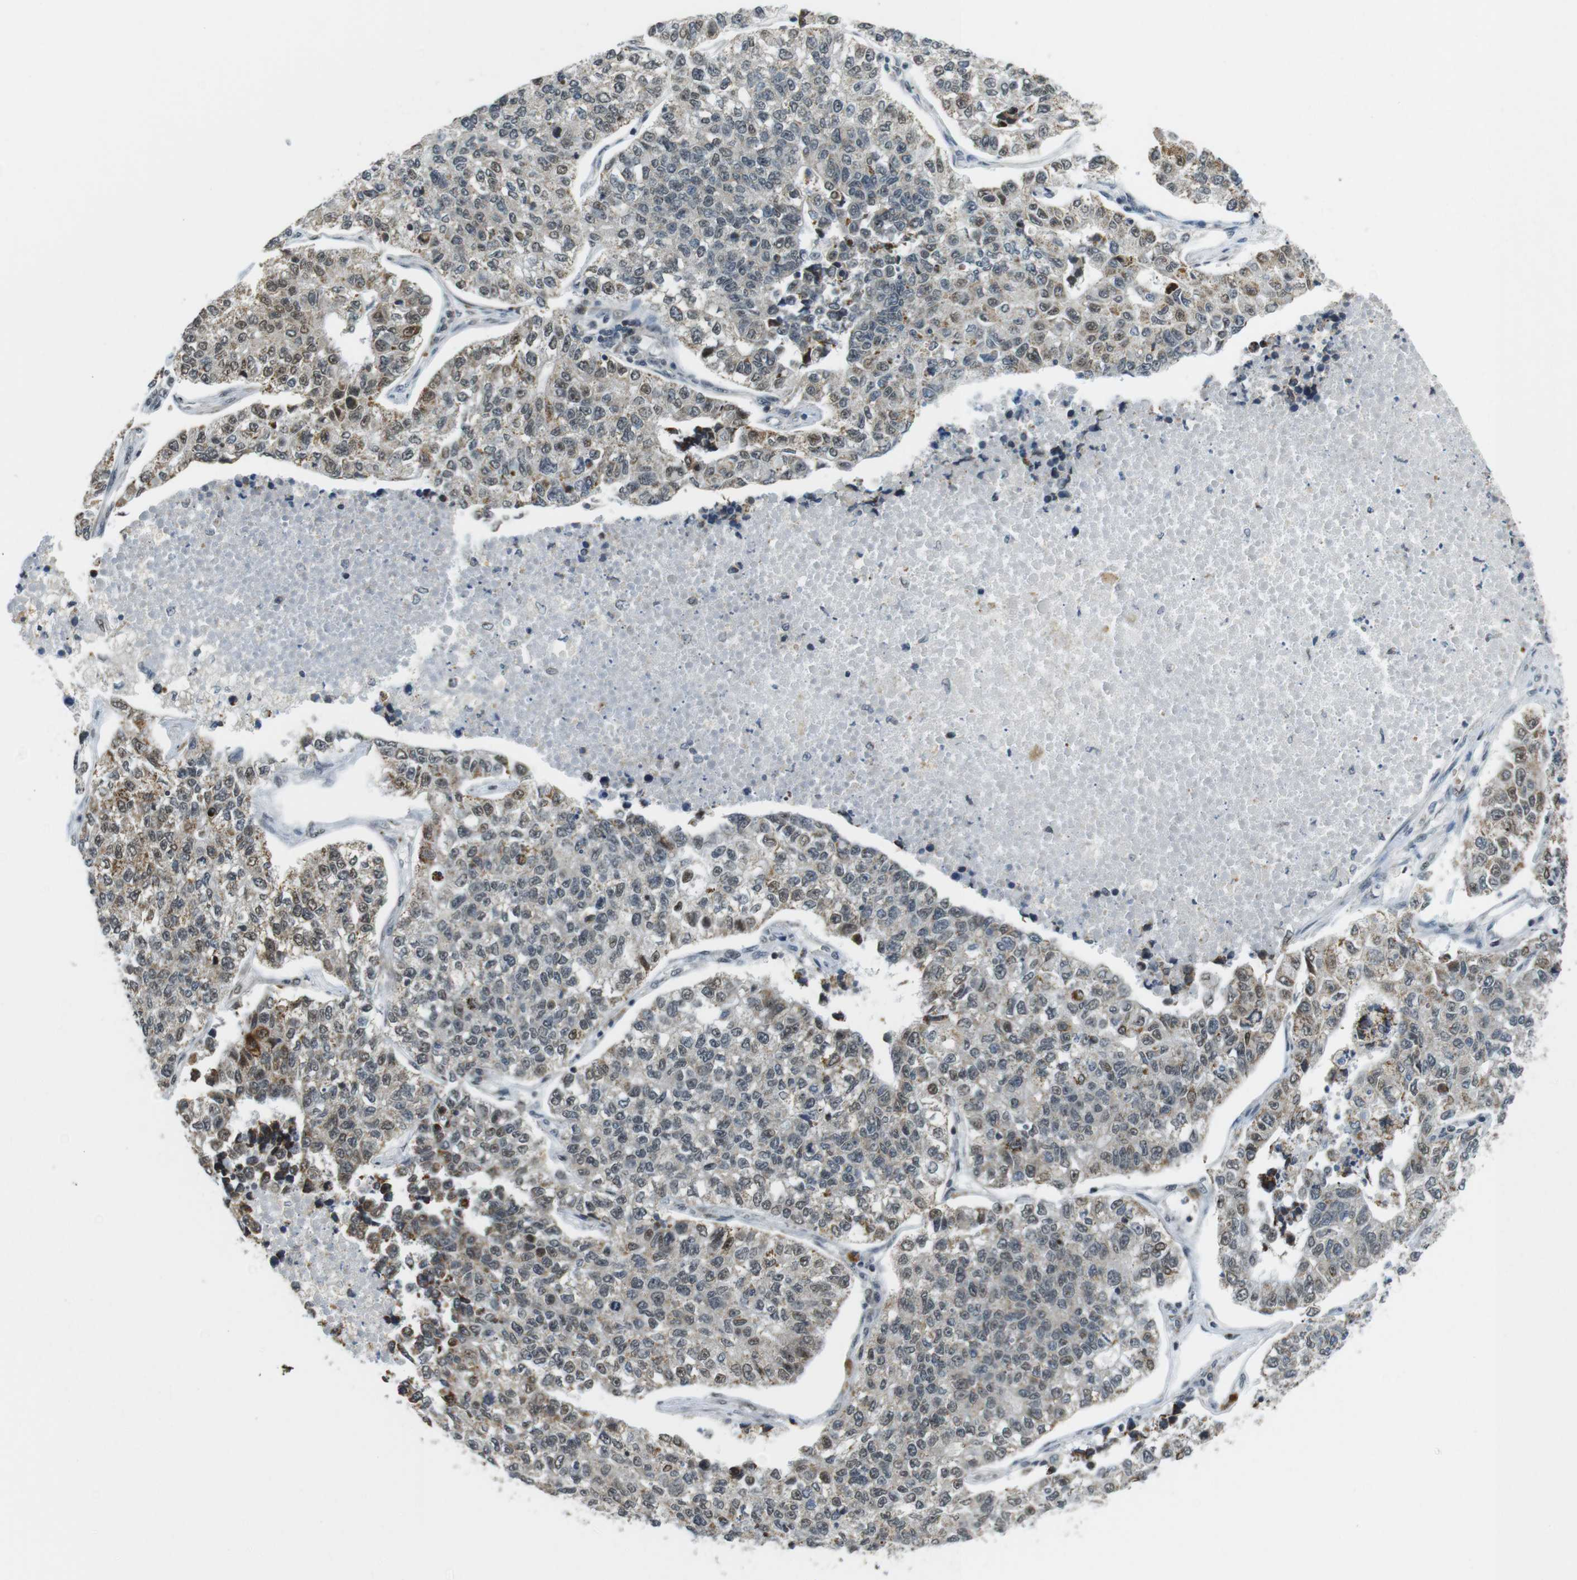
{"staining": {"intensity": "weak", "quantity": "25%-75%", "location": "cytoplasmic/membranous,nuclear"}, "tissue": "lung cancer", "cell_type": "Tumor cells", "image_type": "cancer", "snomed": [{"axis": "morphology", "description": "Adenocarcinoma, NOS"}, {"axis": "topography", "description": "Lung"}], "caption": "High-power microscopy captured an immunohistochemistry histopathology image of lung cancer (adenocarcinoma), revealing weak cytoplasmic/membranous and nuclear expression in approximately 25%-75% of tumor cells.", "gene": "USP7", "patient": {"sex": "male", "age": 49}}